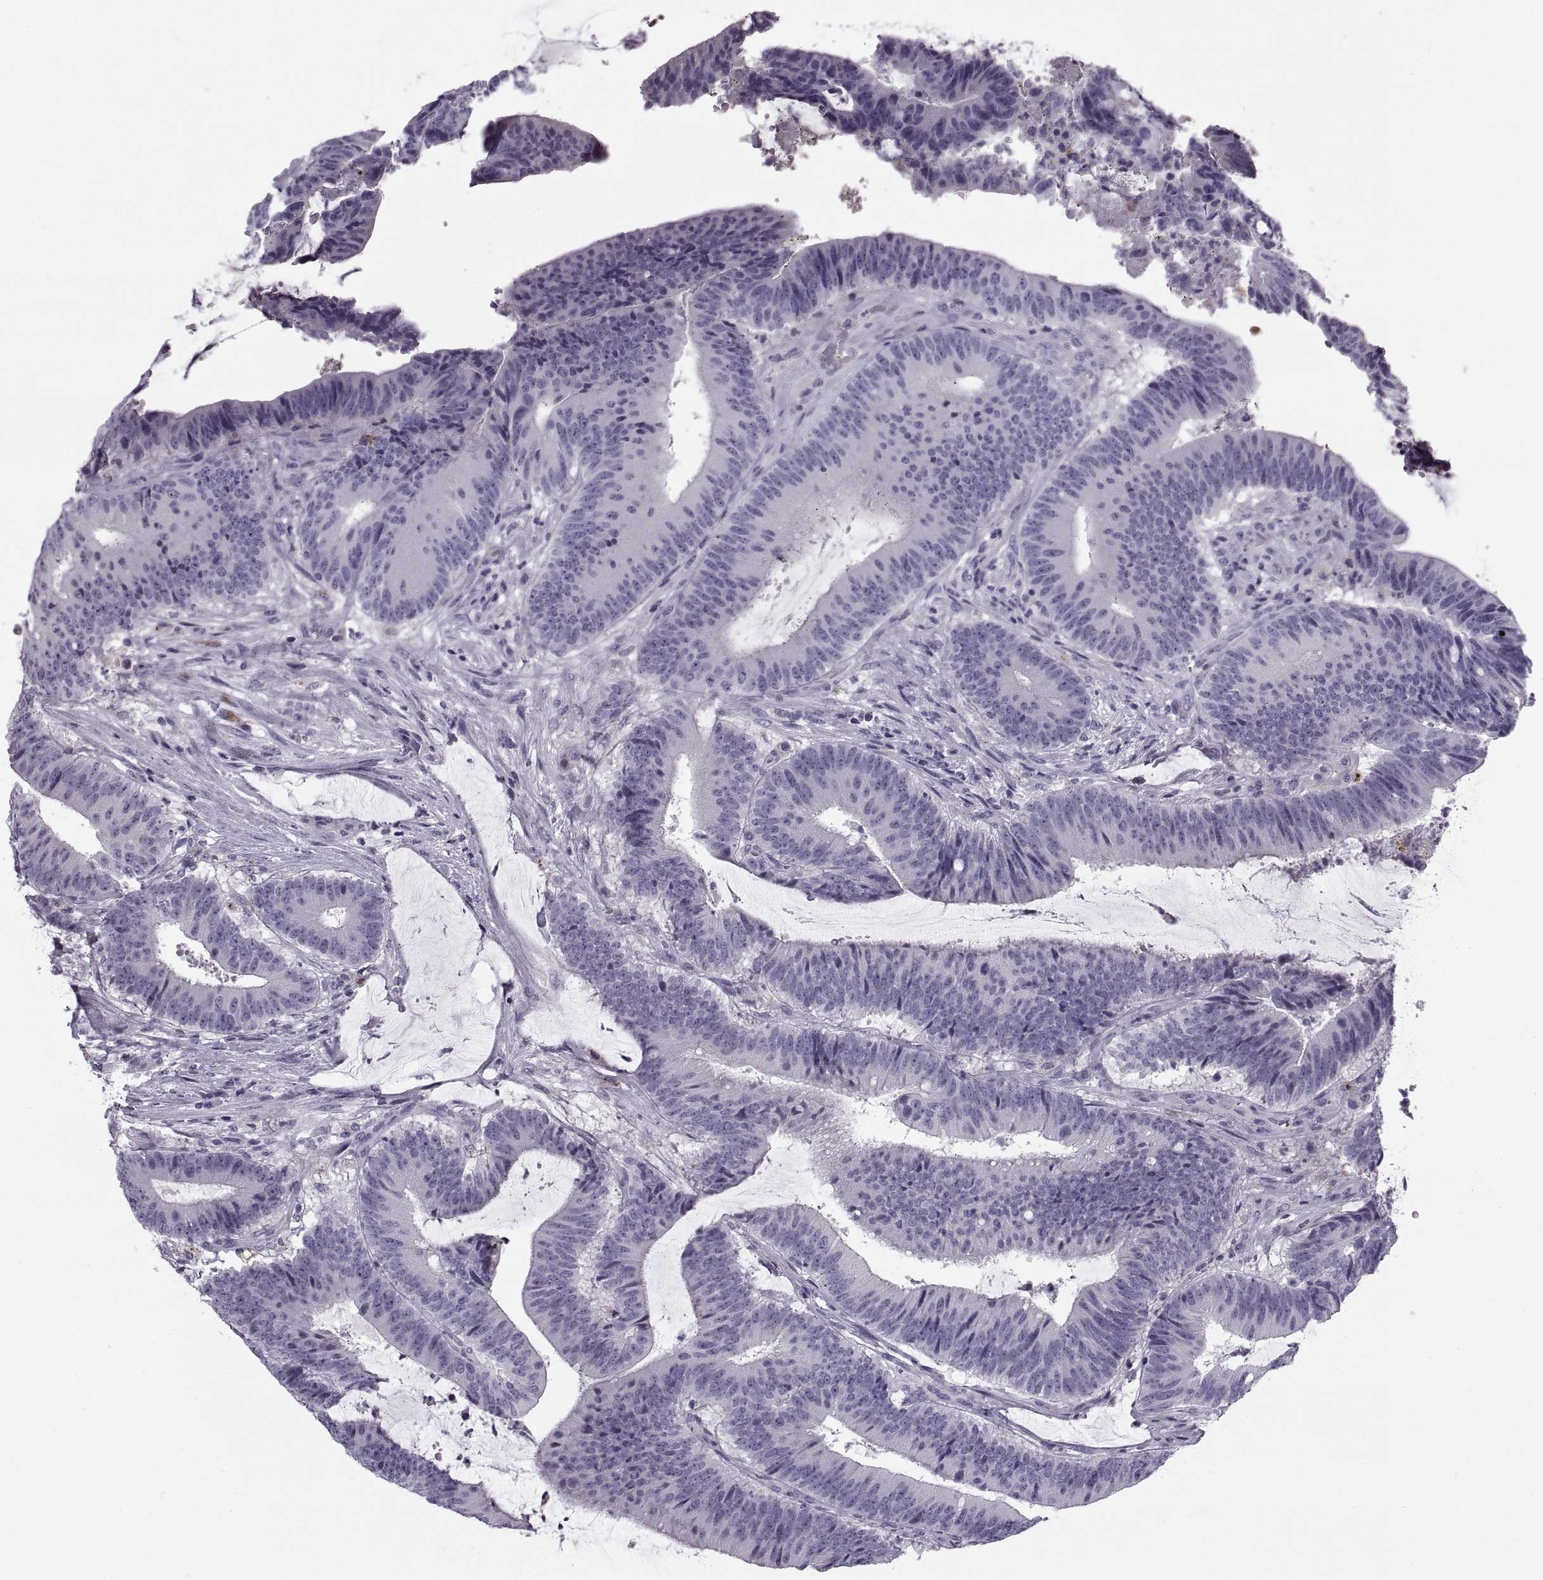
{"staining": {"intensity": "negative", "quantity": "none", "location": "none"}, "tissue": "colorectal cancer", "cell_type": "Tumor cells", "image_type": "cancer", "snomed": [{"axis": "morphology", "description": "Adenocarcinoma, NOS"}, {"axis": "topography", "description": "Colon"}], "caption": "Human adenocarcinoma (colorectal) stained for a protein using IHC exhibits no staining in tumor cells.", "gene": "CALCR", "patient": {"sex": "female", "age": 43}}